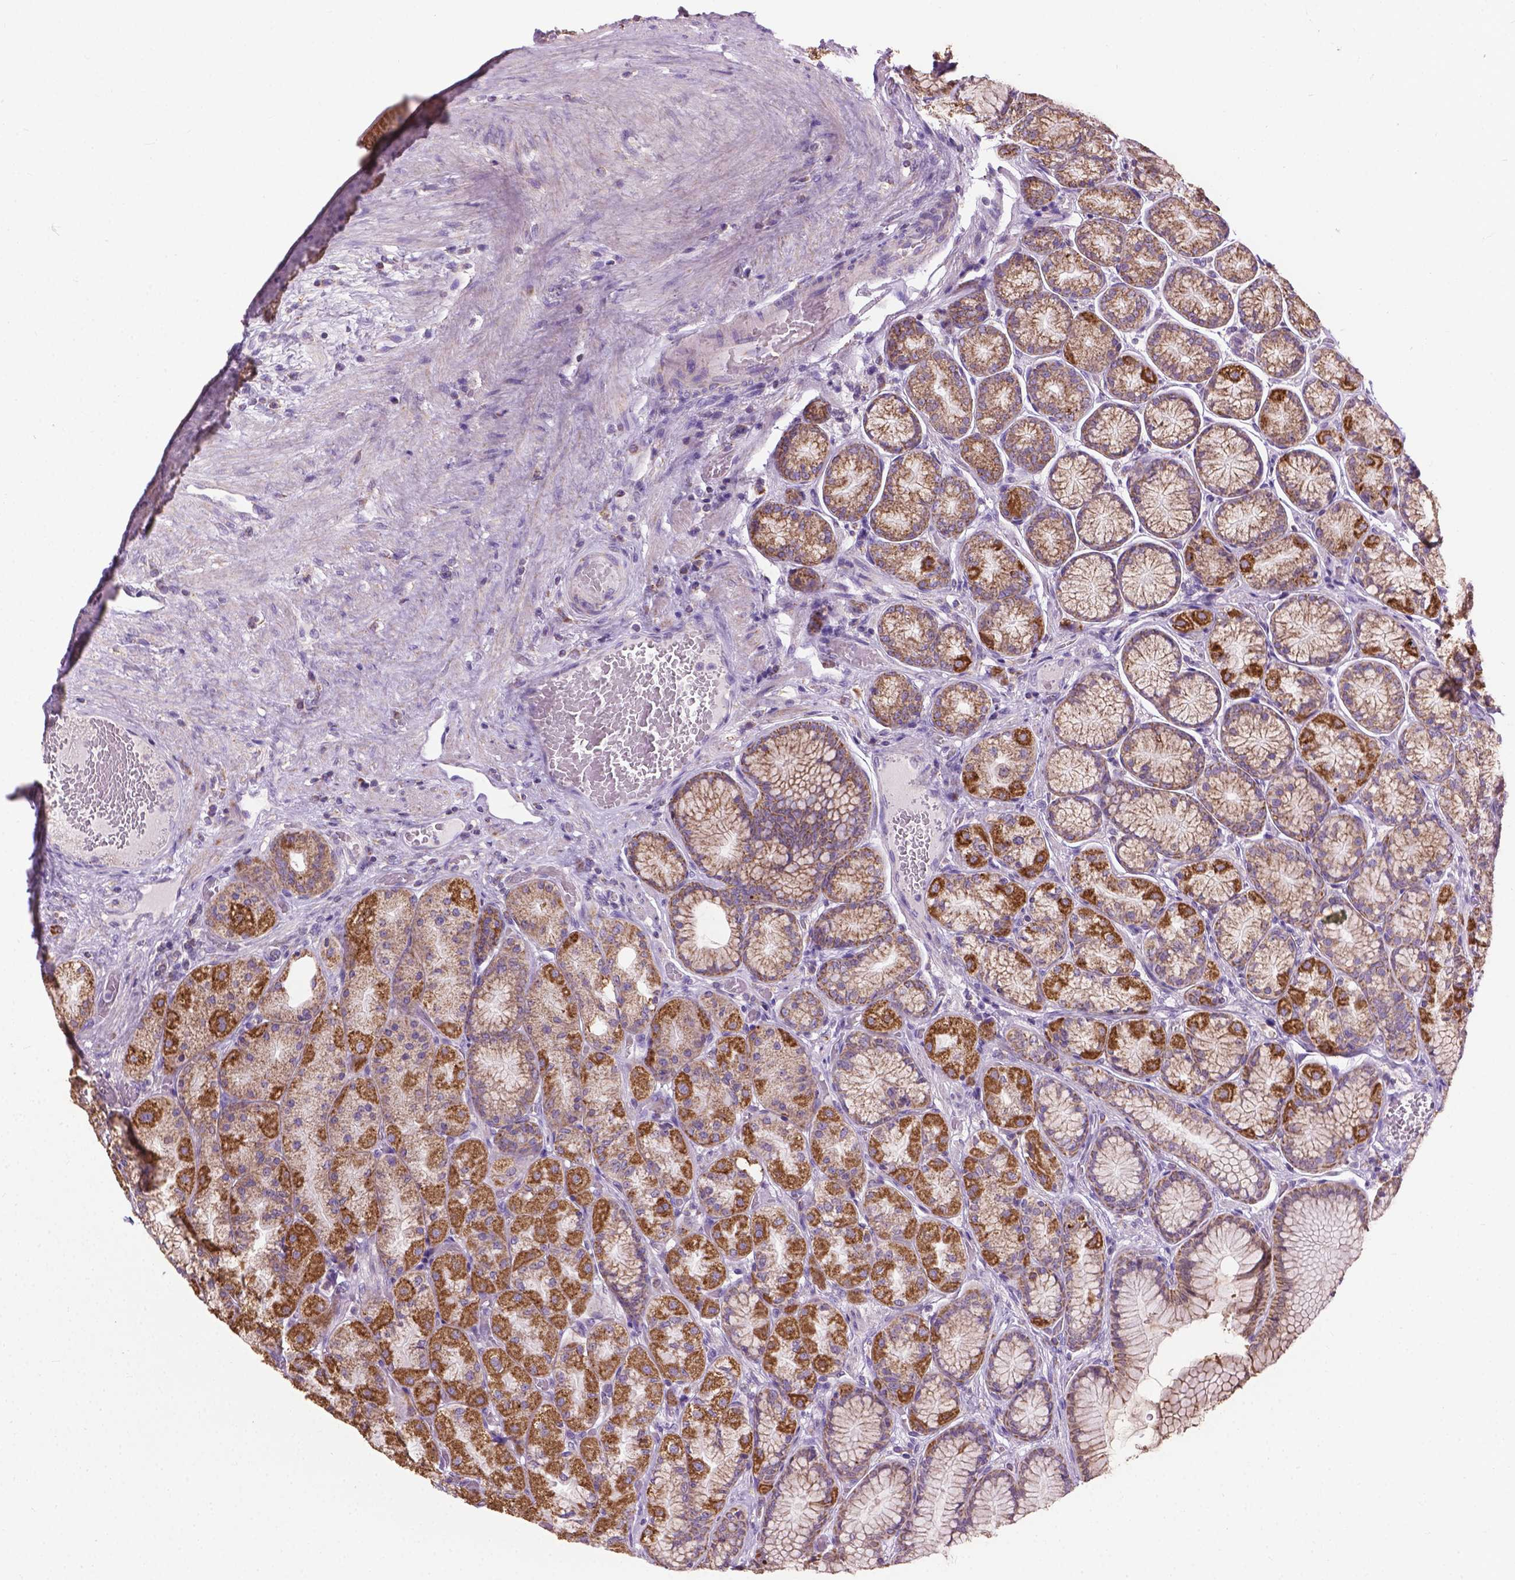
{"staining": {"intensity": "moderate", "quantity": "25%-75%", "location": "cytoplasmic/membranous"}, "tissue": "stomach", "cell_type": "Glandular cells", "image_type": "normal", "snomed": [{"axis": "morphology", "description": "Normal tissue, NOS"}, {"axis": "morphology", "description": "Adenocarcinoma, NOS"}, {"axis": "morphology", "description": "Adenocarcinoma, High grade"}, {"axis": "topography", "description": "Stomach, upper"}, {"axis": "topography", "description": "Stomach"}], "caption": "Benign stomach displays moderate cytoplasmic/membranous staining in approximately 25%-75% of glandular cells, visualized by immunohistochemistry.", "gene": "VDAC1", "patient": {"sex": "female", "age": 65}}